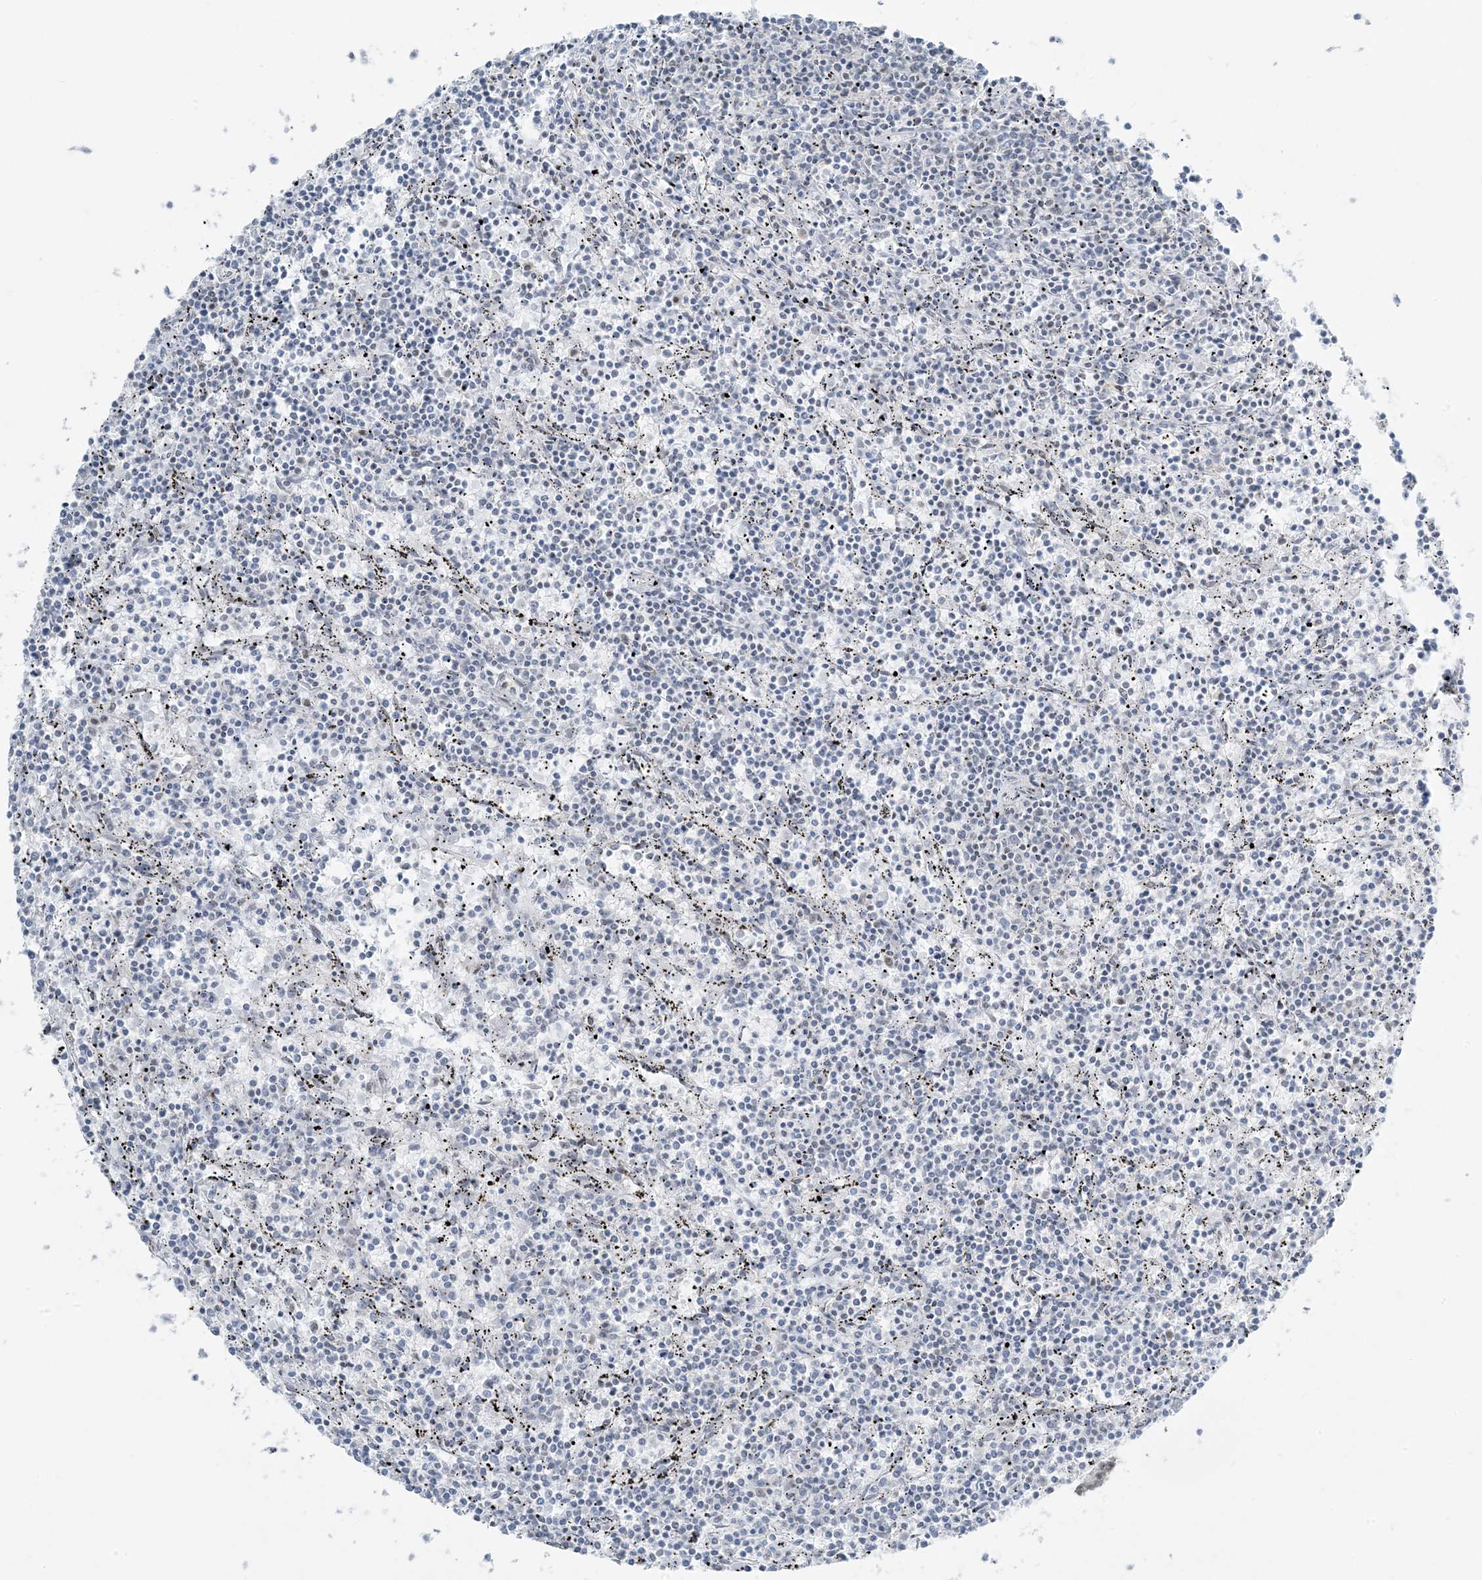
{"staining": {"intensity": "negative", "quantity": "none", "location": "none"}, "tissue": "lymphoma", "cell_type": "Tumor cells", "image_type": "cancer", "snomed": [{"axis": "morphology", "description": "Malignant lymphoma, non-Hodgkin's type, Low grade"}, {"axis": "topography", "description": "Spleen"}], "caption": "DAB (3,3'-diaminobenzidine) immunohistochemical staining of human lymphoma reveals no significant expression in tumor cells.", "gene": "ZNF787", "patient": {"sex": "female", "age": 50}}